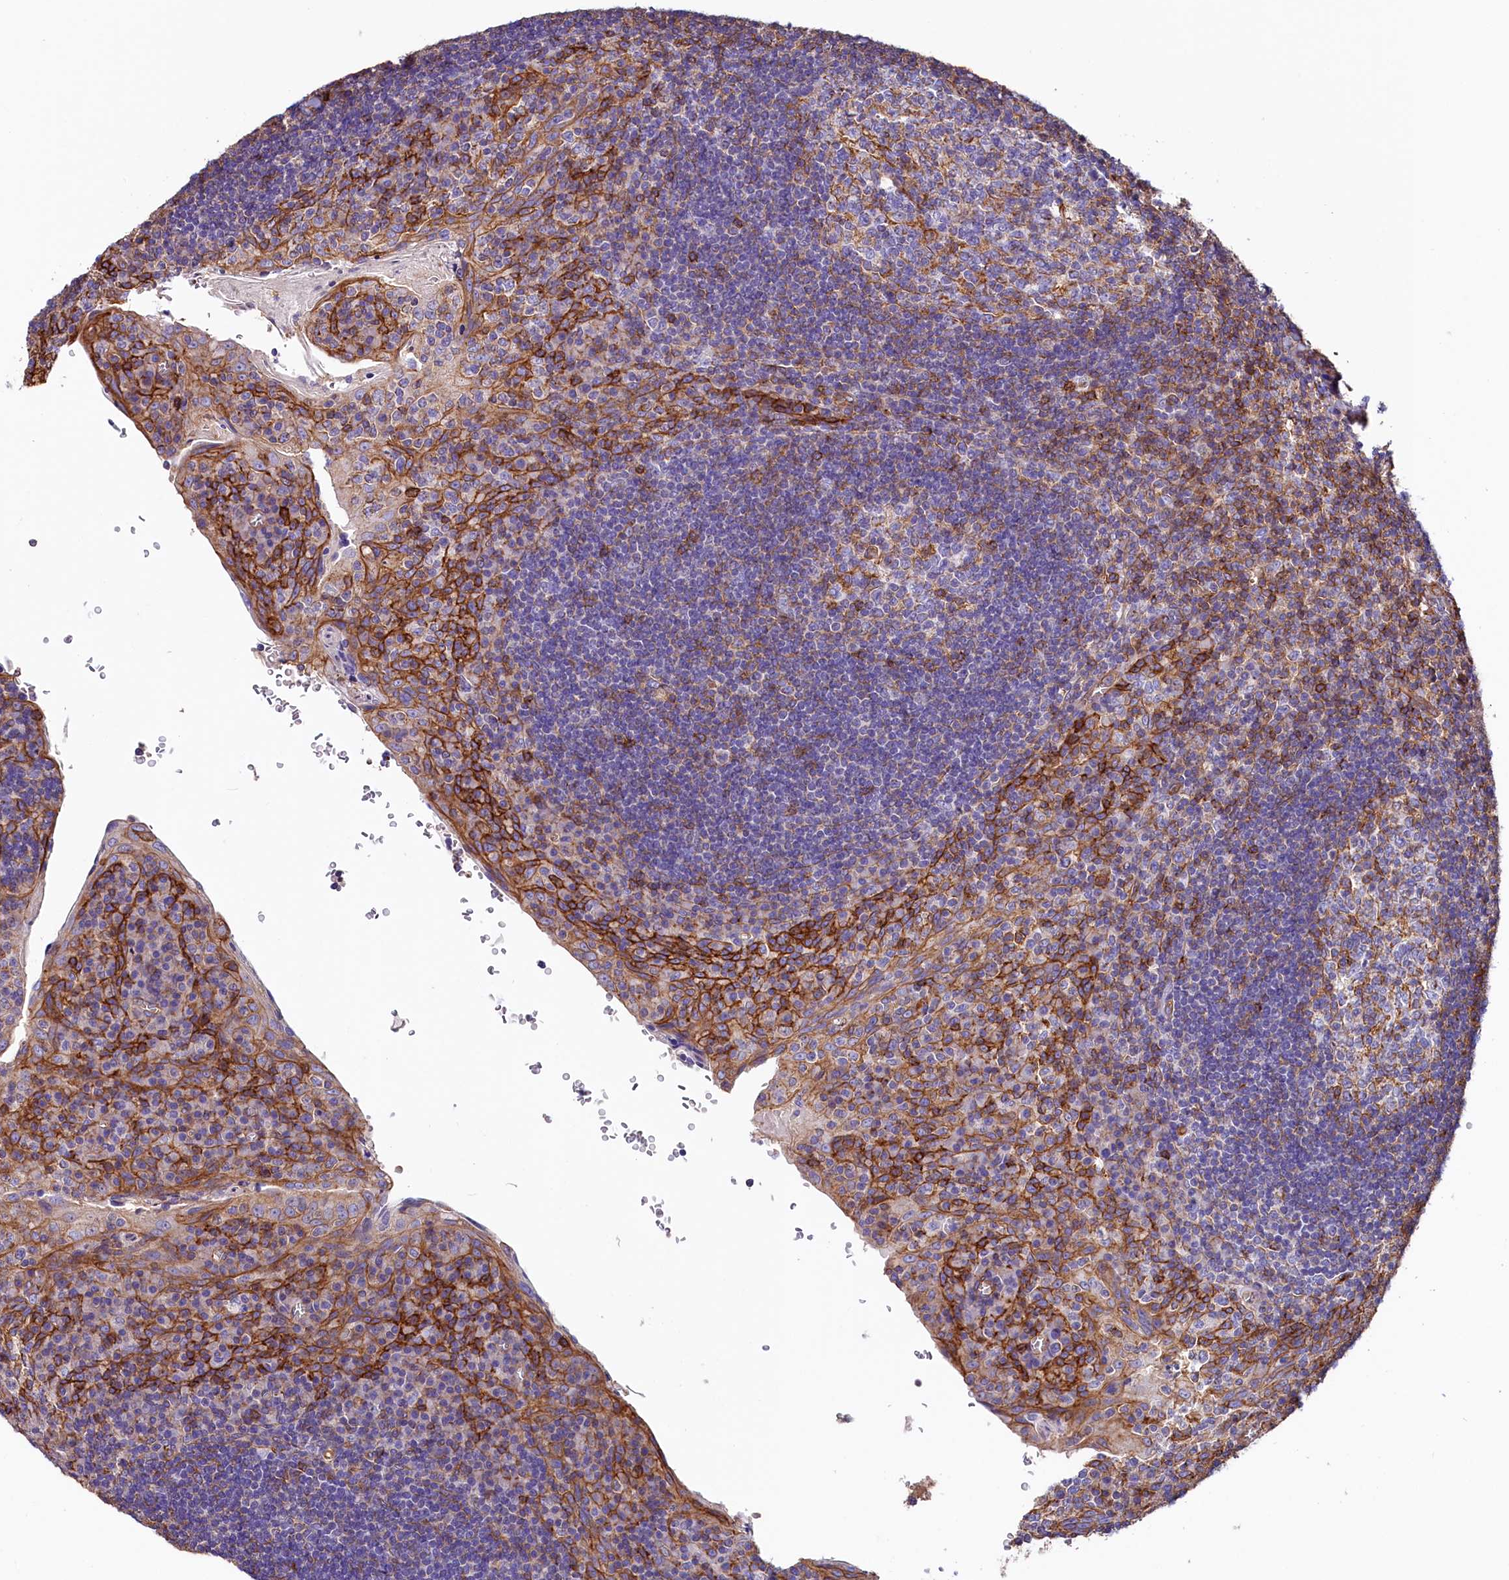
{"staining": {"intensity": "moderate", "quantity": "25%-75%", "location": "cytoplasmic/membranous"}, "tissue": "tonsil", "cell_type": "Germinal center cells", "image_type": "normal", "snomed": [{"axis": "morphology", "description": "Normal tissue, NOS"}, {"axis": "topography", "description": "Tonsil"}], "caption": "DAB (3,3'-diaminobenzidine) immunohistochemical staining of normal human tonsil demonstrates moderate cytoplasmic/membranous protein expression in approximately 25%-75% of germinal center cells.", "gene": "ATP2B4", "patient": {"sex": "male", "age": 17}}